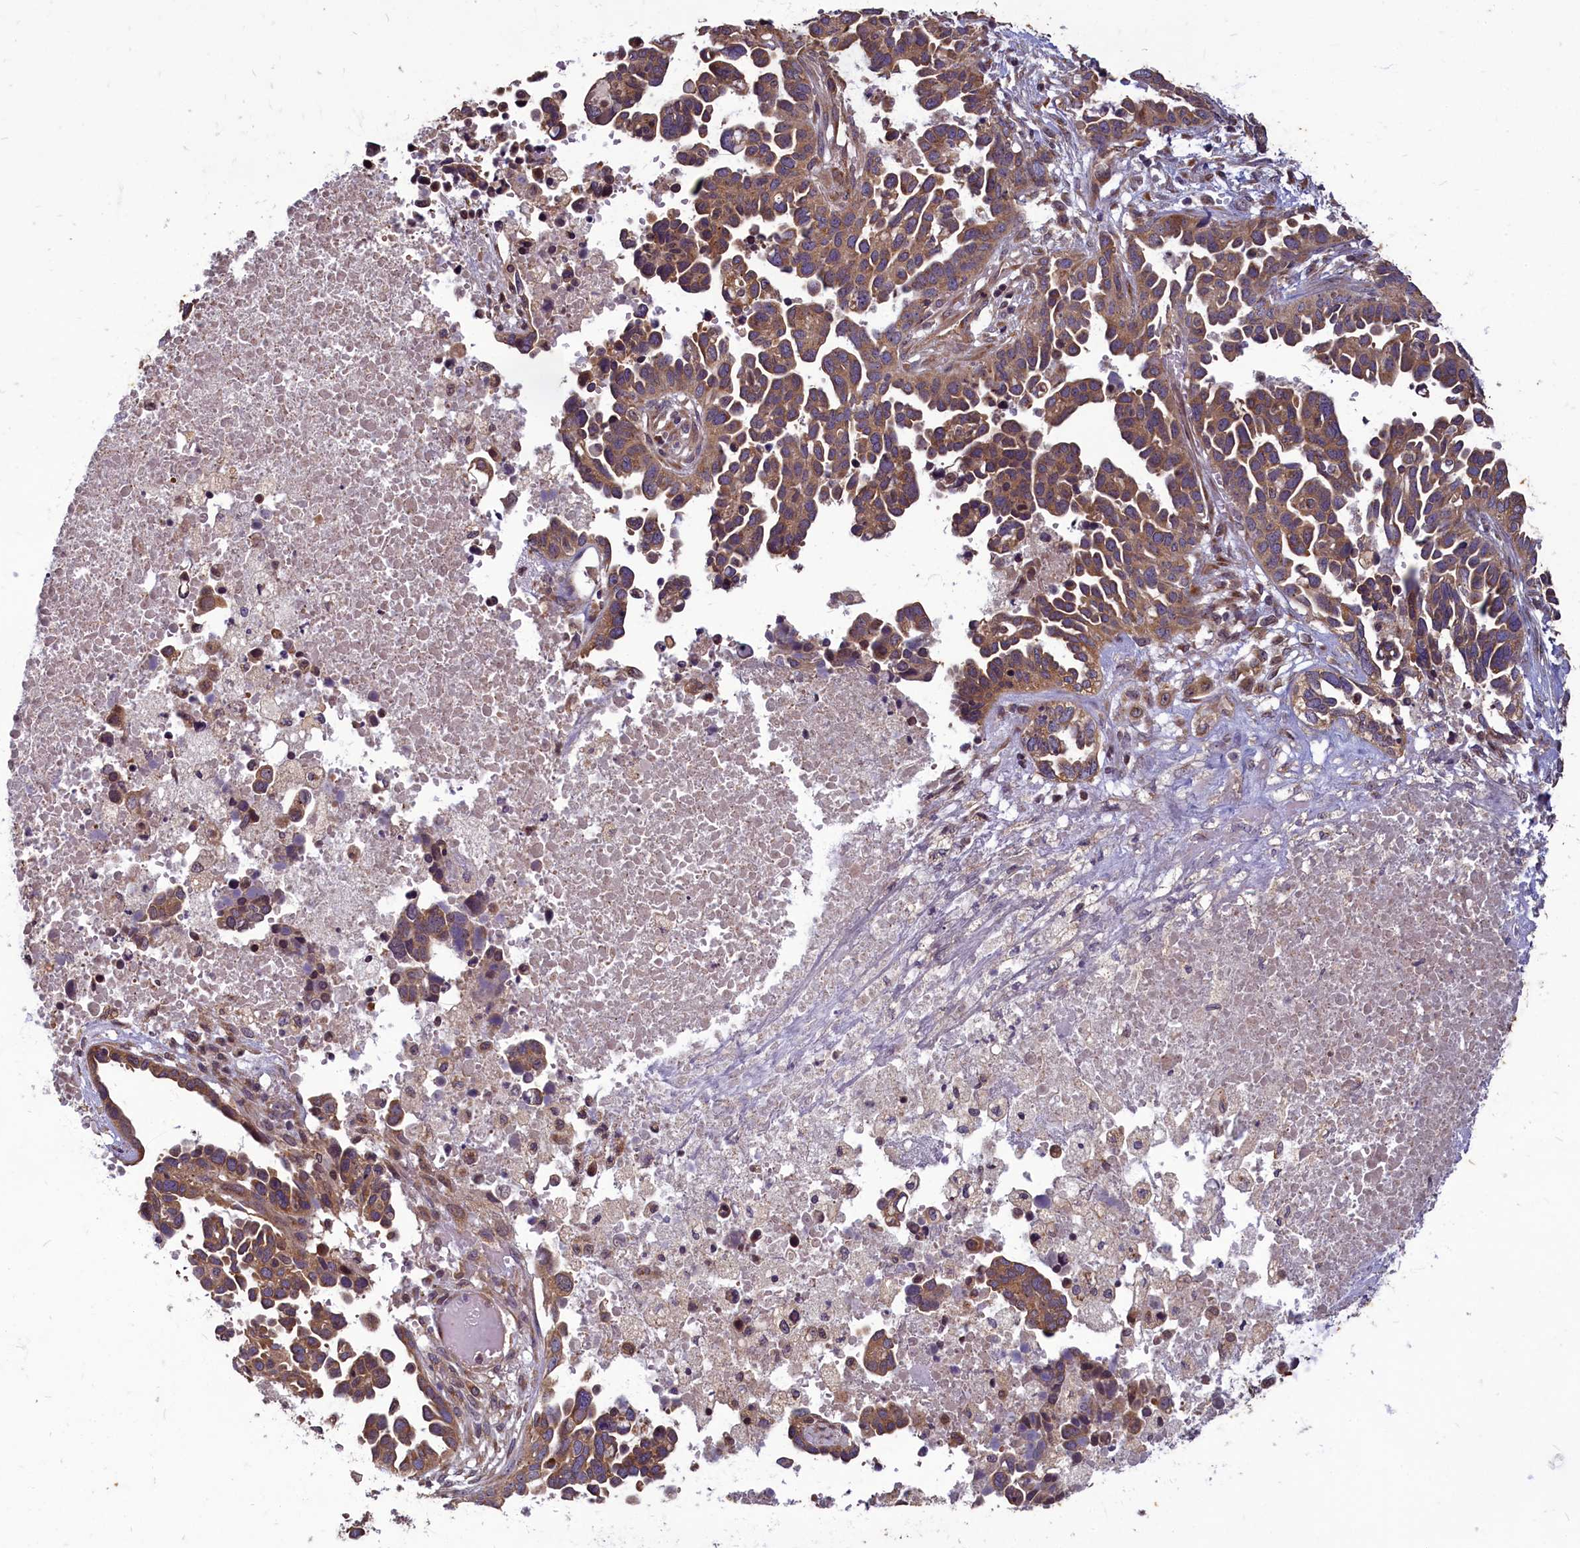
{"staining": {"intensity": "moderate", "quantity": ">75%", "location": "cytoplasmic/membranous"}, "tissue": "ovarian cancer", "cell_type": "Tumor cells", "image_type": "cancer", "snomed": [{"axis": "morphology", "description": "Cystadenocarcinoma, serous, NOS"}, {"axis": "topography", "description": "Ovary"}], "caption": "An immunohistochemistry (IHC) histopathology image of neoplastic tissue is shown. Protein staining in brown shows moderate cytoplasmic/membranous positivity in ovarian cancer within tumor cells. The staining is performed using DAB brown chromogen to label protein expression. The nuclei are counter-stained blue using hematoxylin.", "gene": "MYCBP", "patient": {"sex": "female", "age": 54}}